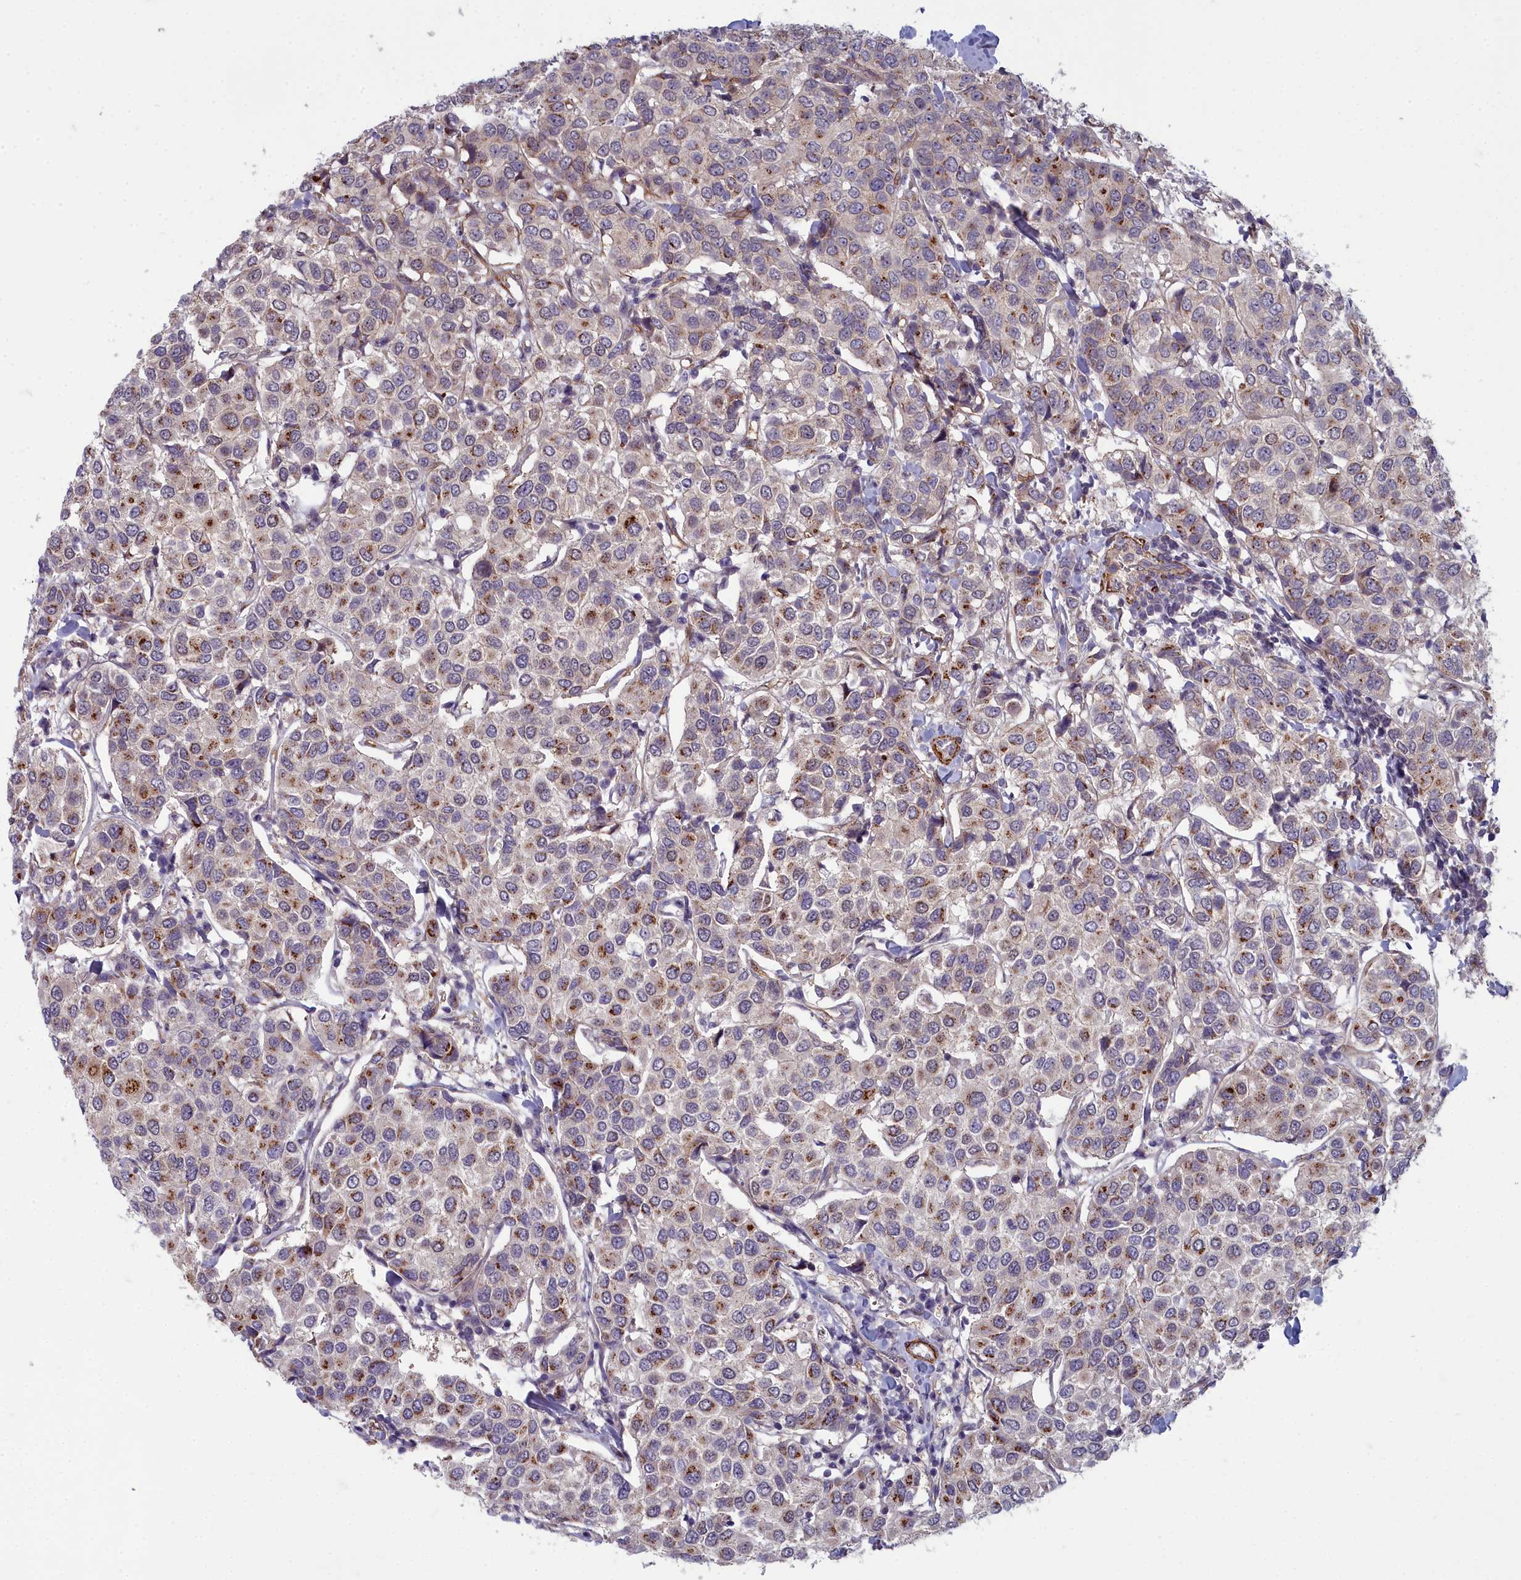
{"staining": {"intensity": "moderate", "quantity": "25%-75%", "location": "cytoplasmic/membranous"}, "tissue": "breast cancer", "cell_type": "Tumor cells", "image_type": "cancer", "snomed": [{"axis": "morphology", "description": "Duct carcinoma"}, {"axis": "topography", "description": "Breast"}], "caption": "Approximately 25%-75% of tumor cells in human breast cancer exhibit moderate cytoplasmic/membranous protein expression as visualized by brown immunohistochemical staining.", "gene": "ZNF626", "patient": {"sex": "female", "age": 55}}